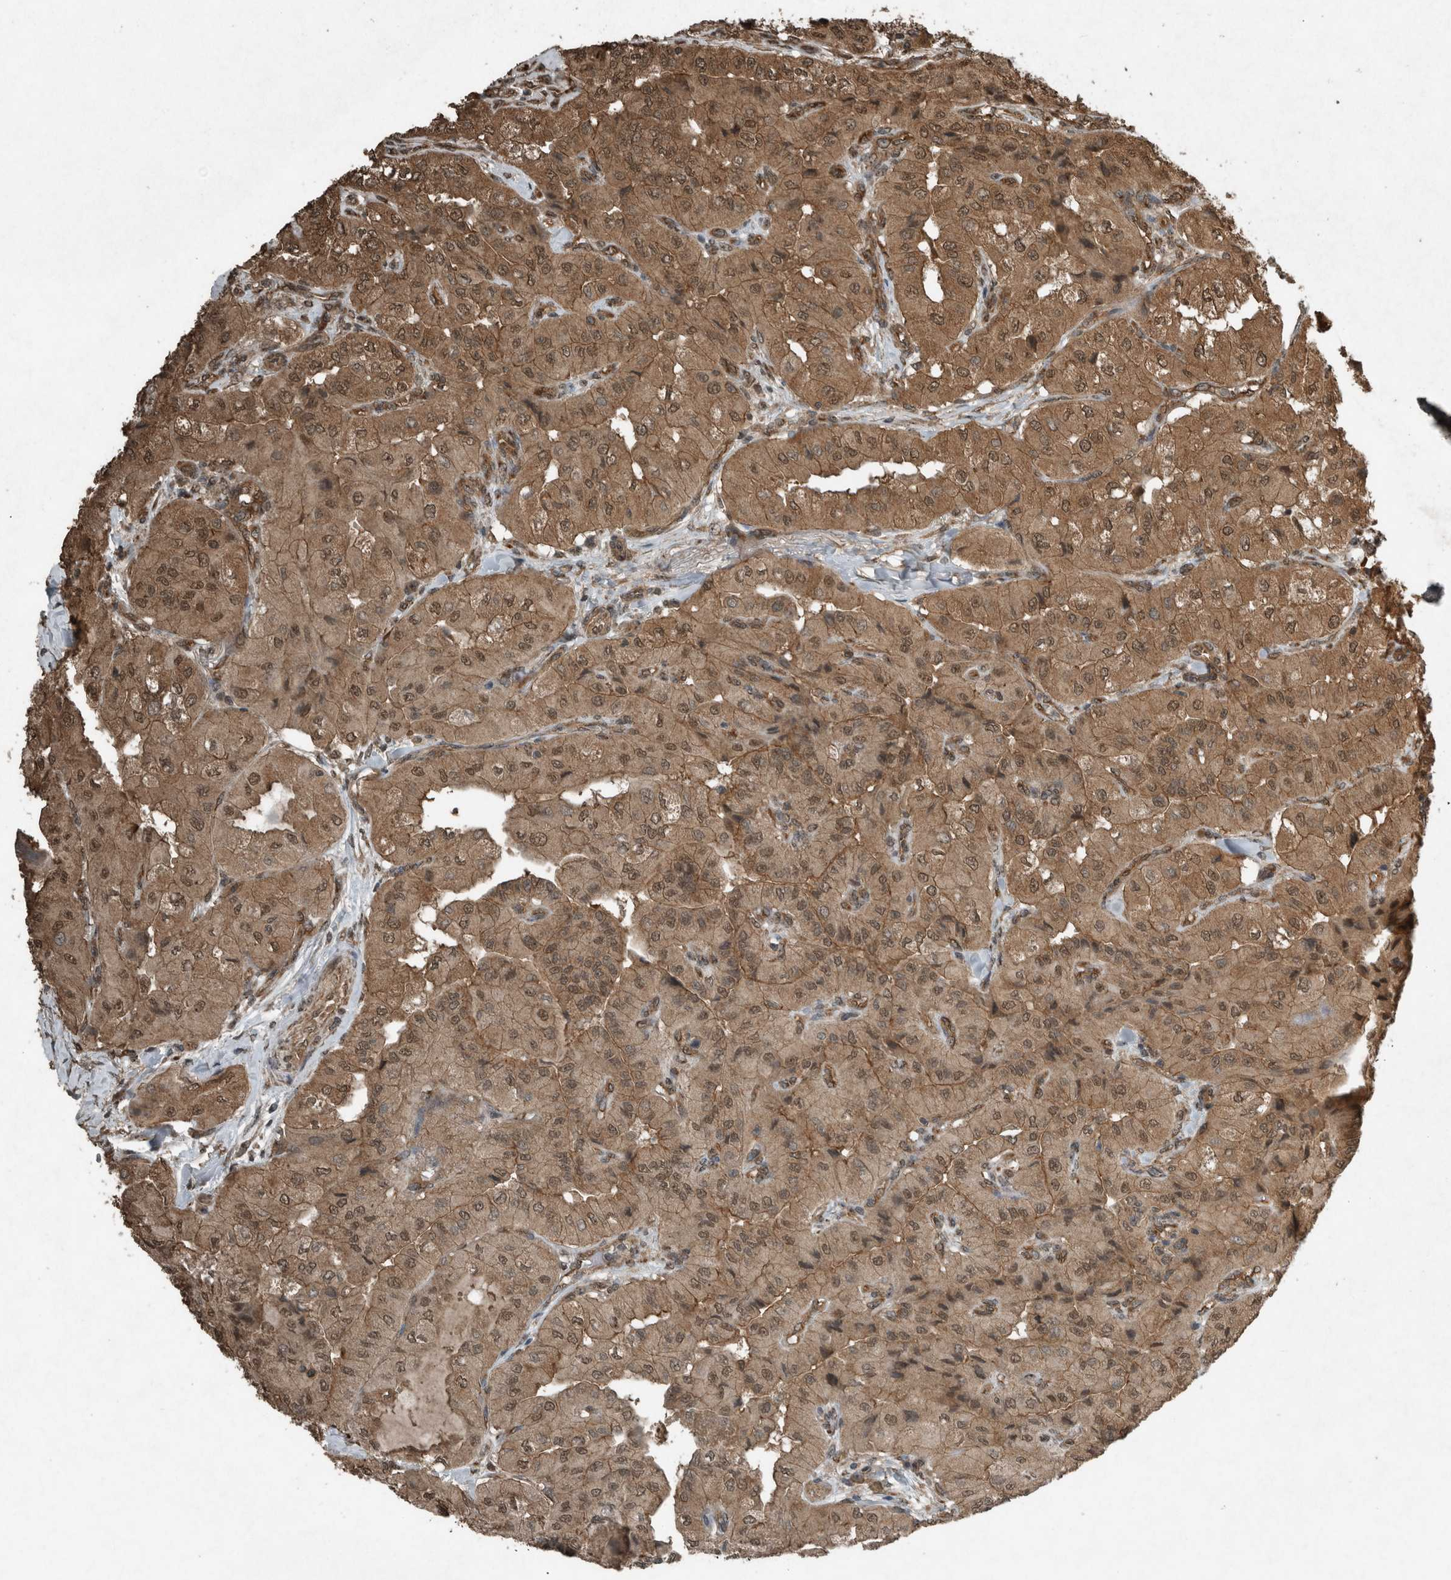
{"staining": {"intensity": "moderate", "quantity": ">75%", "location": "cytoplasmic/membranous,nuclear"}, "tissue": "thyroid cancer", "cell_type": "Tumor cells", "image_type": "cancer", "snomed": [{"axis": "morphology", "description": "Papillary adenocarcinoma, NOS"}, {"axis": "topography", "description": "Thyroid gland"}], "caption": "A photomicrograph of human papillary adenocarcinoma (thyroid) stained for a protein reveals moderate cytoplasmic/membranous and nuclear brown staining in tumor cells. (Stains: DAB (3,3'-diaminobenzidine) in brown, nuclei in blue, Microscopy: brightfield microscopy at high magnification).", "gene": "ARHGEF12", "patient": {"sex": "female", "age": 59}}